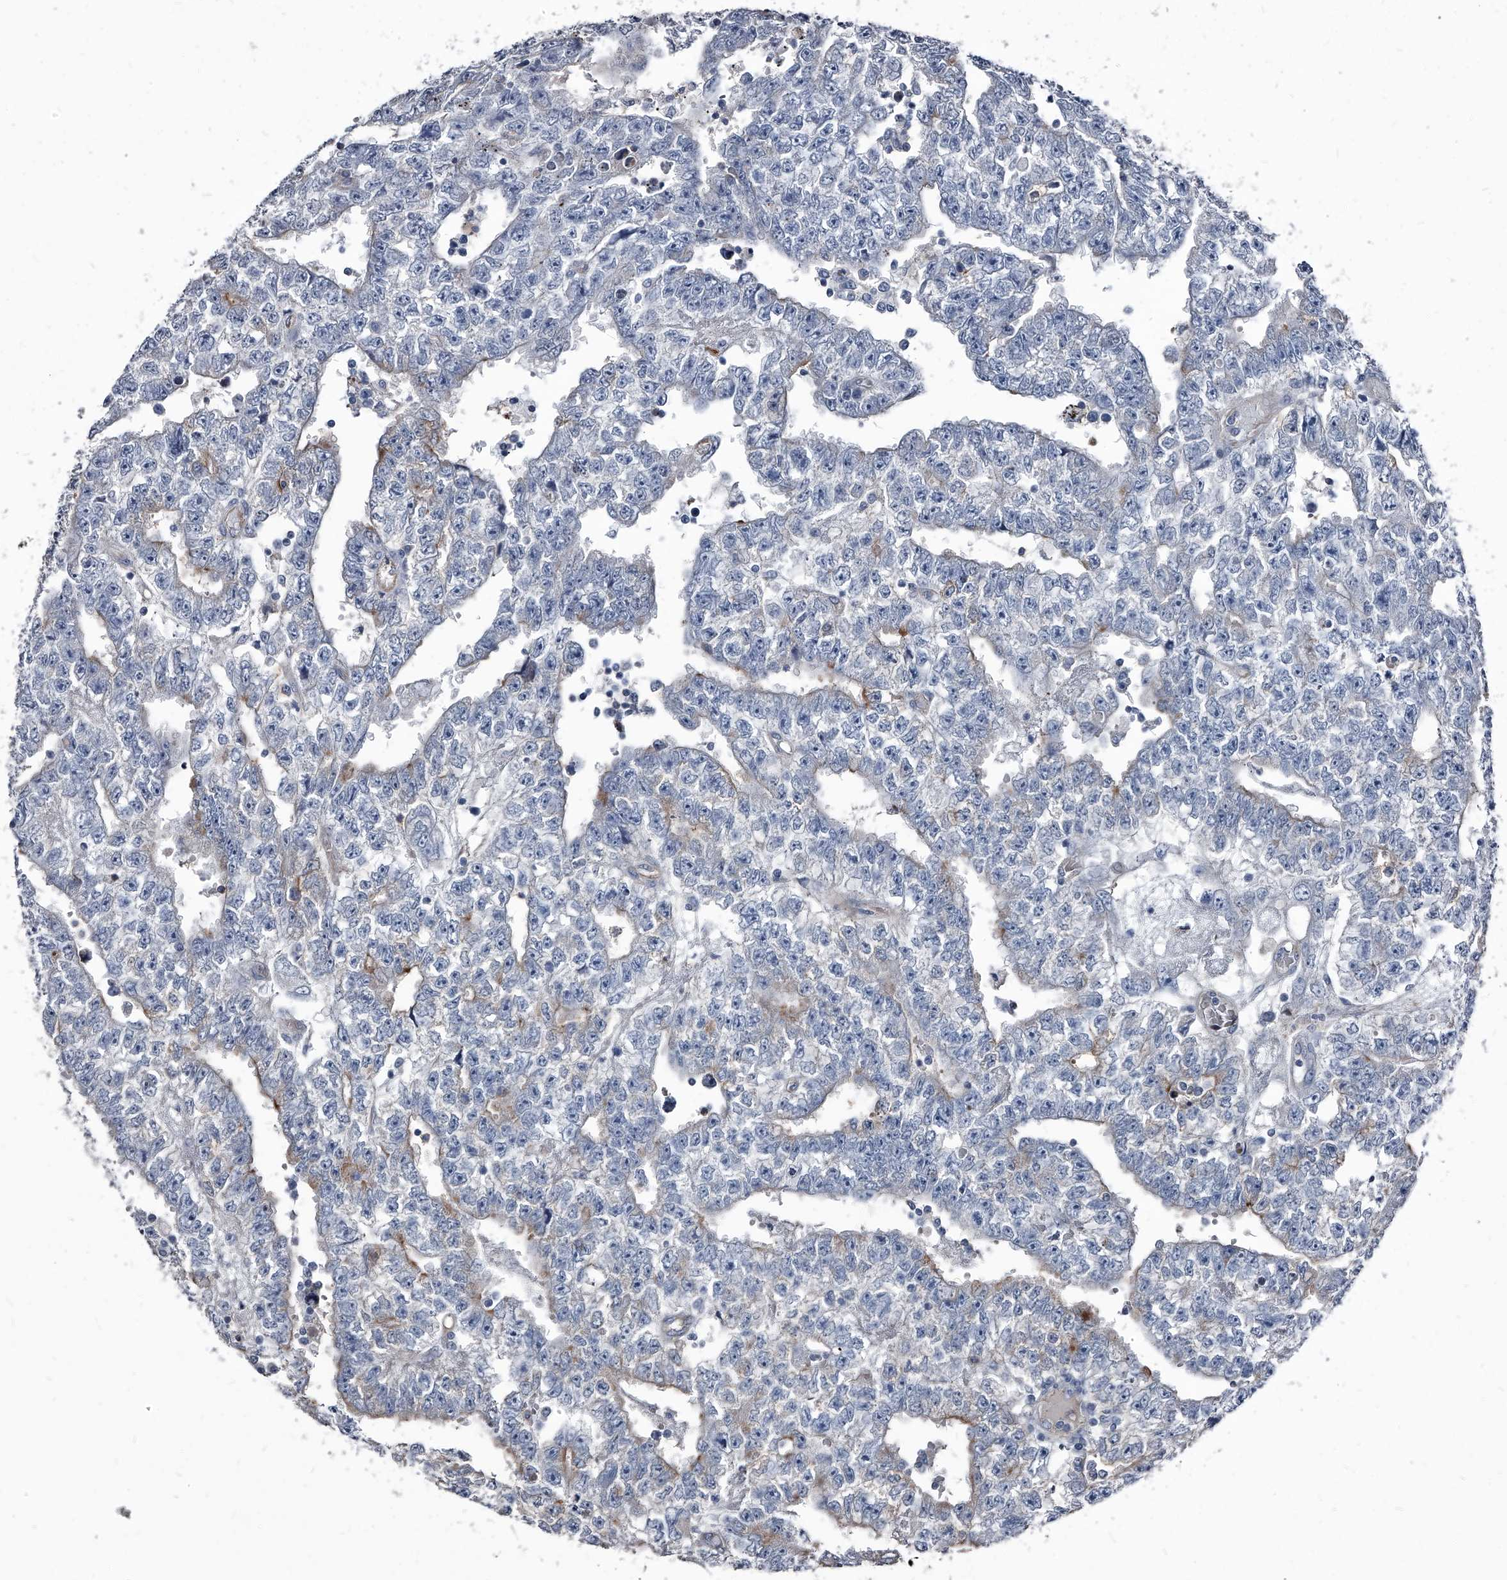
{"staining": {"intensity": "weak", "quantity": "<25%", "location": "cytoplasmic/membranous"}, "tissue": "testis cancer", "cell_type": "Tumor cells", "image_type": "cancer", "snomed": [{"axis": "morphology", "description": "Carcinoma, Embryonal, NOS"}, {"axis": "topography", "description": "Testis"}], "caption": "IHC of human testis cancer (embryonal carcinoma) shows no staining in tumor cells.", "gene": "PGLYRP3", "patient": {"sex": "male", "age": 25}}